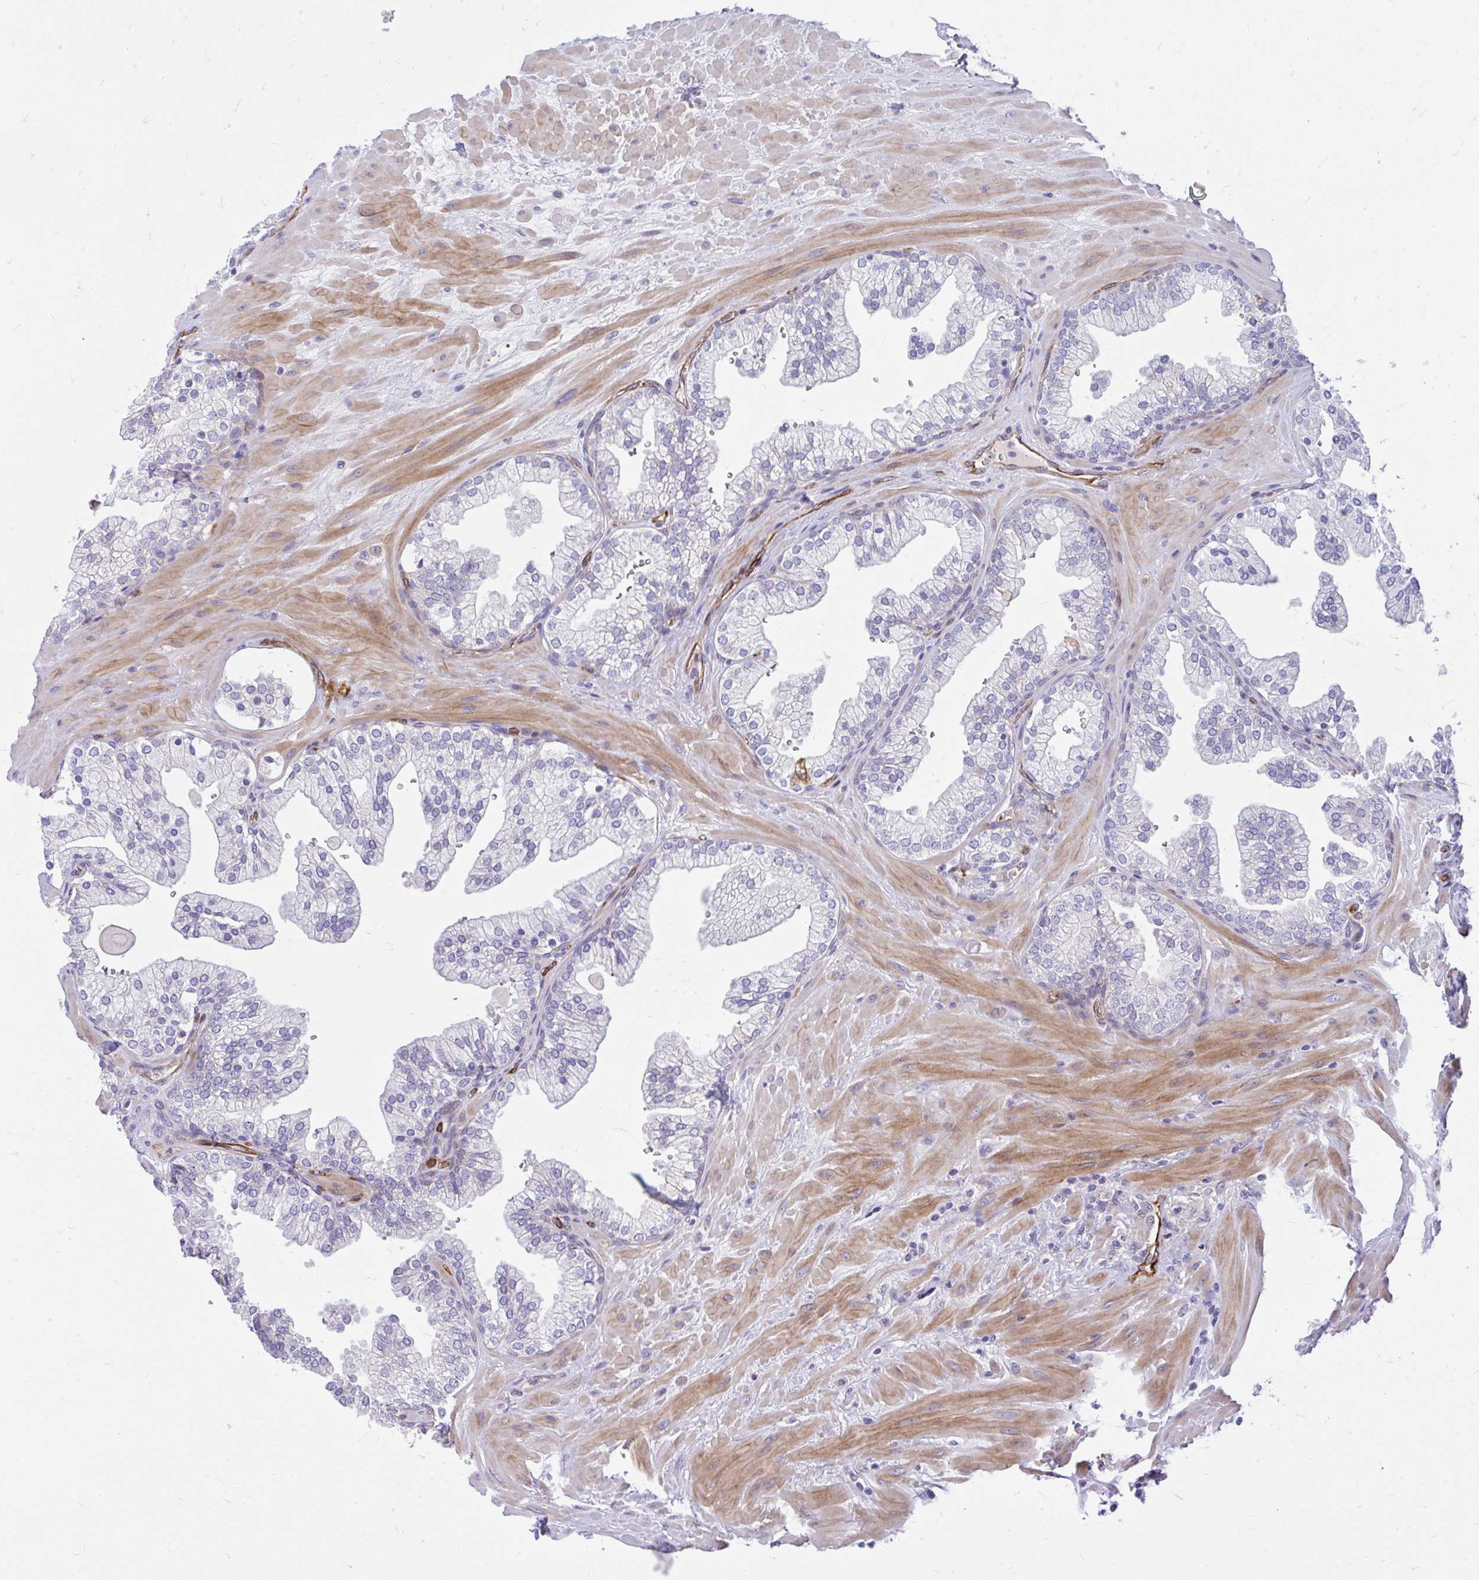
{"staining": {"intensity": "moderate", "quantity": "<25%", "location": "cytoplasmic/membranous"}, "tissue": "prostate", "cell_type": "Glandular cells", "image_type": "normal", "snomed": [{"axis": "morphology", "description": "Normal tissue, NOS"}, {"axis": "topography", "description": "Prostate"}, {"axis": "topography", "description": "Peripheral nerve tissue"}], "caption": "Immunohistochemistry staining of normal prostate, which demonstrates low levels of moderate cytoplasmic/membranous positivity in approximately <25% of glandular cells indicating moderate cytoplasmic/membranous protein staining. The staining was performed using DAB (brown) for protein detection and nuclei were counterstained in hematoxylin (blue).", "gene": "ESPNL", "patient": {"sex": "male", "age": 61}}